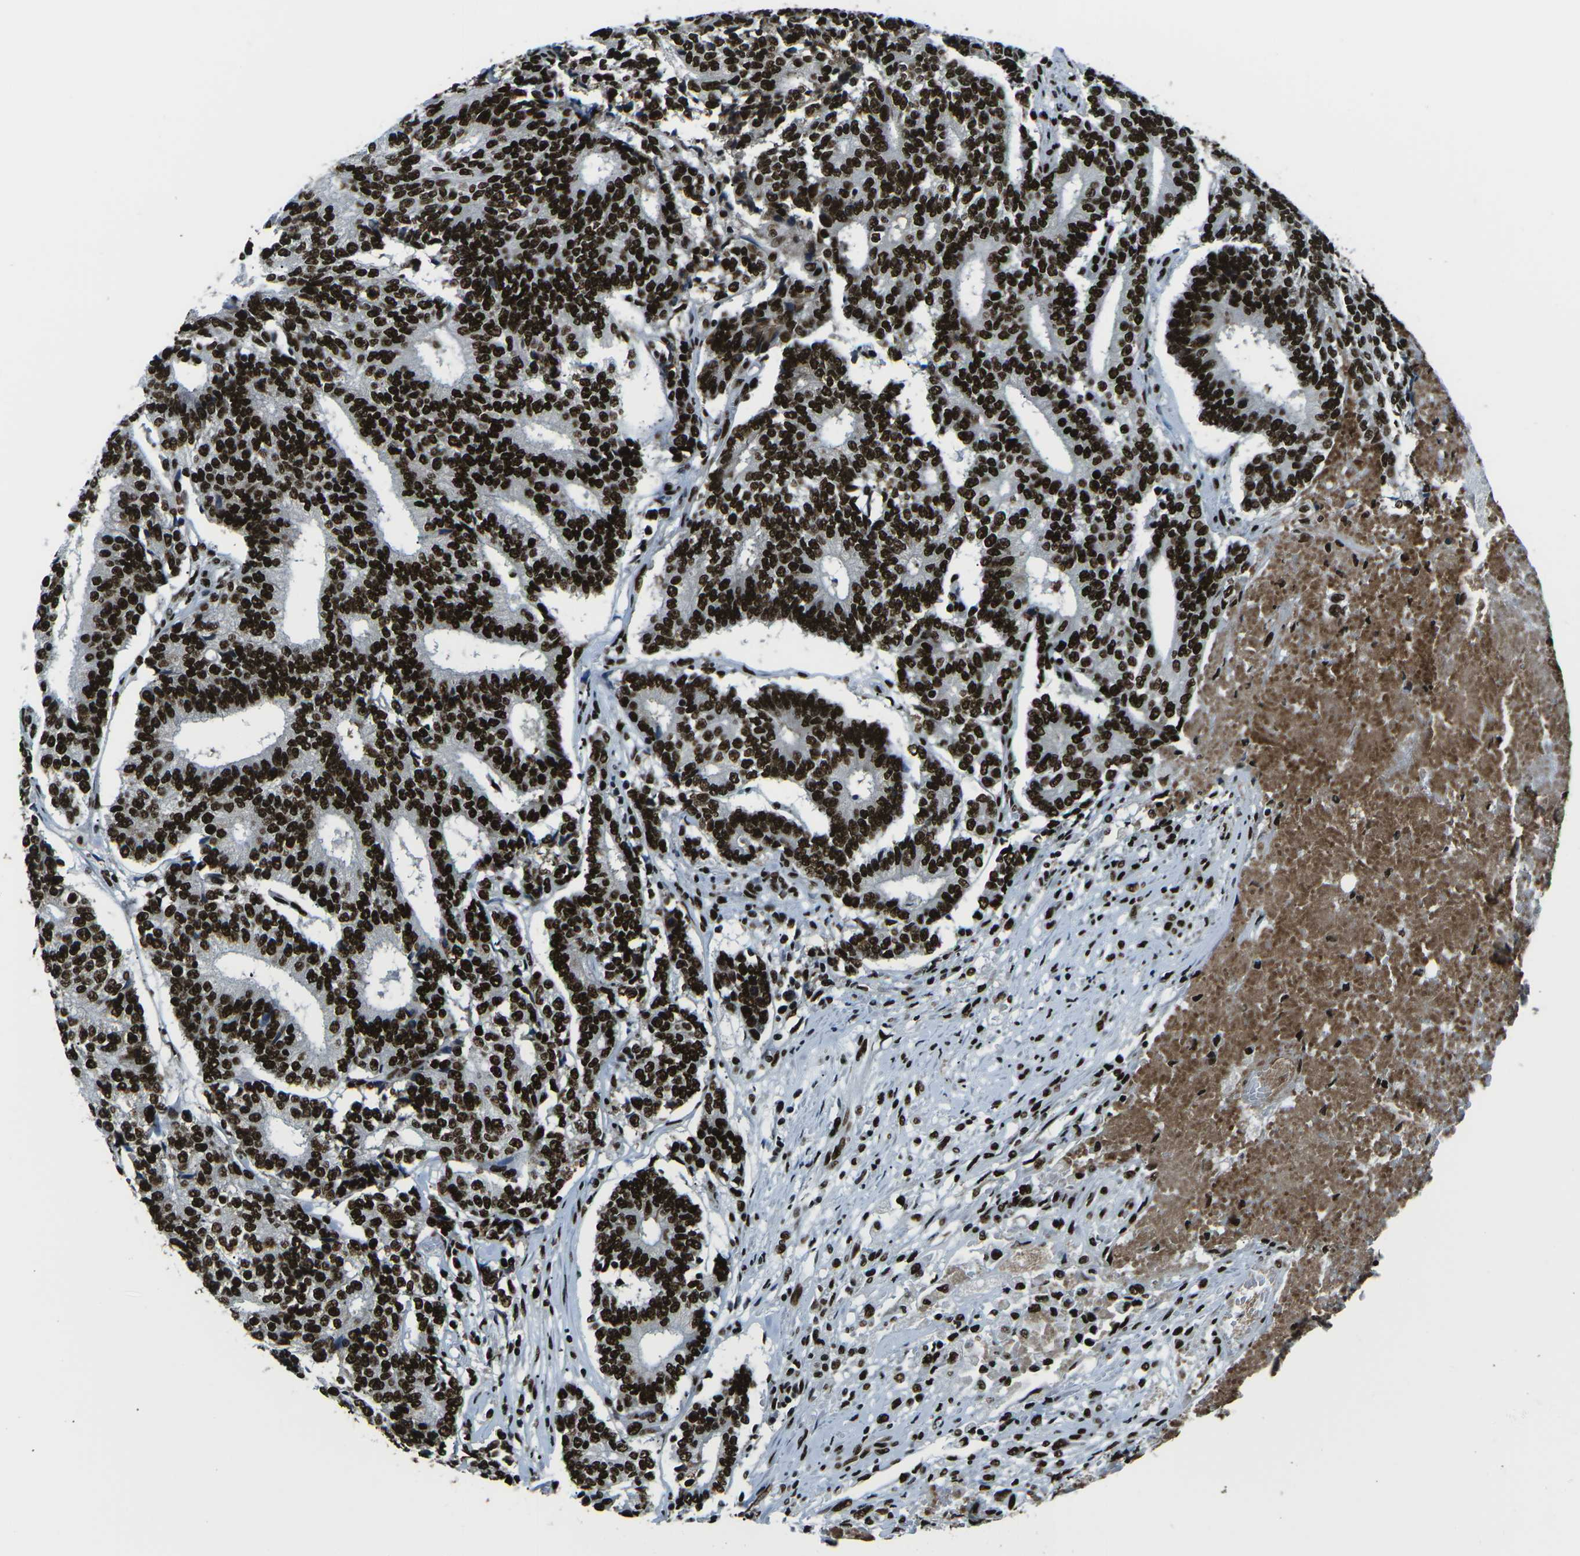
{"staining": {"intensity": "strong", "quantity": ">75%", "location": "nuclear"}, "tissue": "prostate cancer", "cell_type": "Tumor cells", "image_type": "cancer", "snomed": [{"axis": "morphology", "description": "Normal tissue, NOS"}, {"axis": "morphology", "description": "Adenocarcinoma, High grade"}, {"axis": "topography", "description": "Prostate"}, {"axis": "topography", "description": "Seminal veicle"}], "caption": "Brown immunohistochemical staining in human prostate cancer (adenocarcinoma (high-grade)) demonstrates strong nuclear positivity in about >75% of tumor cells. The staining was performed using DAB, with brown indicating positive protein expression. Nuclei are stained blue with hematoxylin.", "gene": "HNRNPL", "patient": {"sex": "male", "age": 55}}